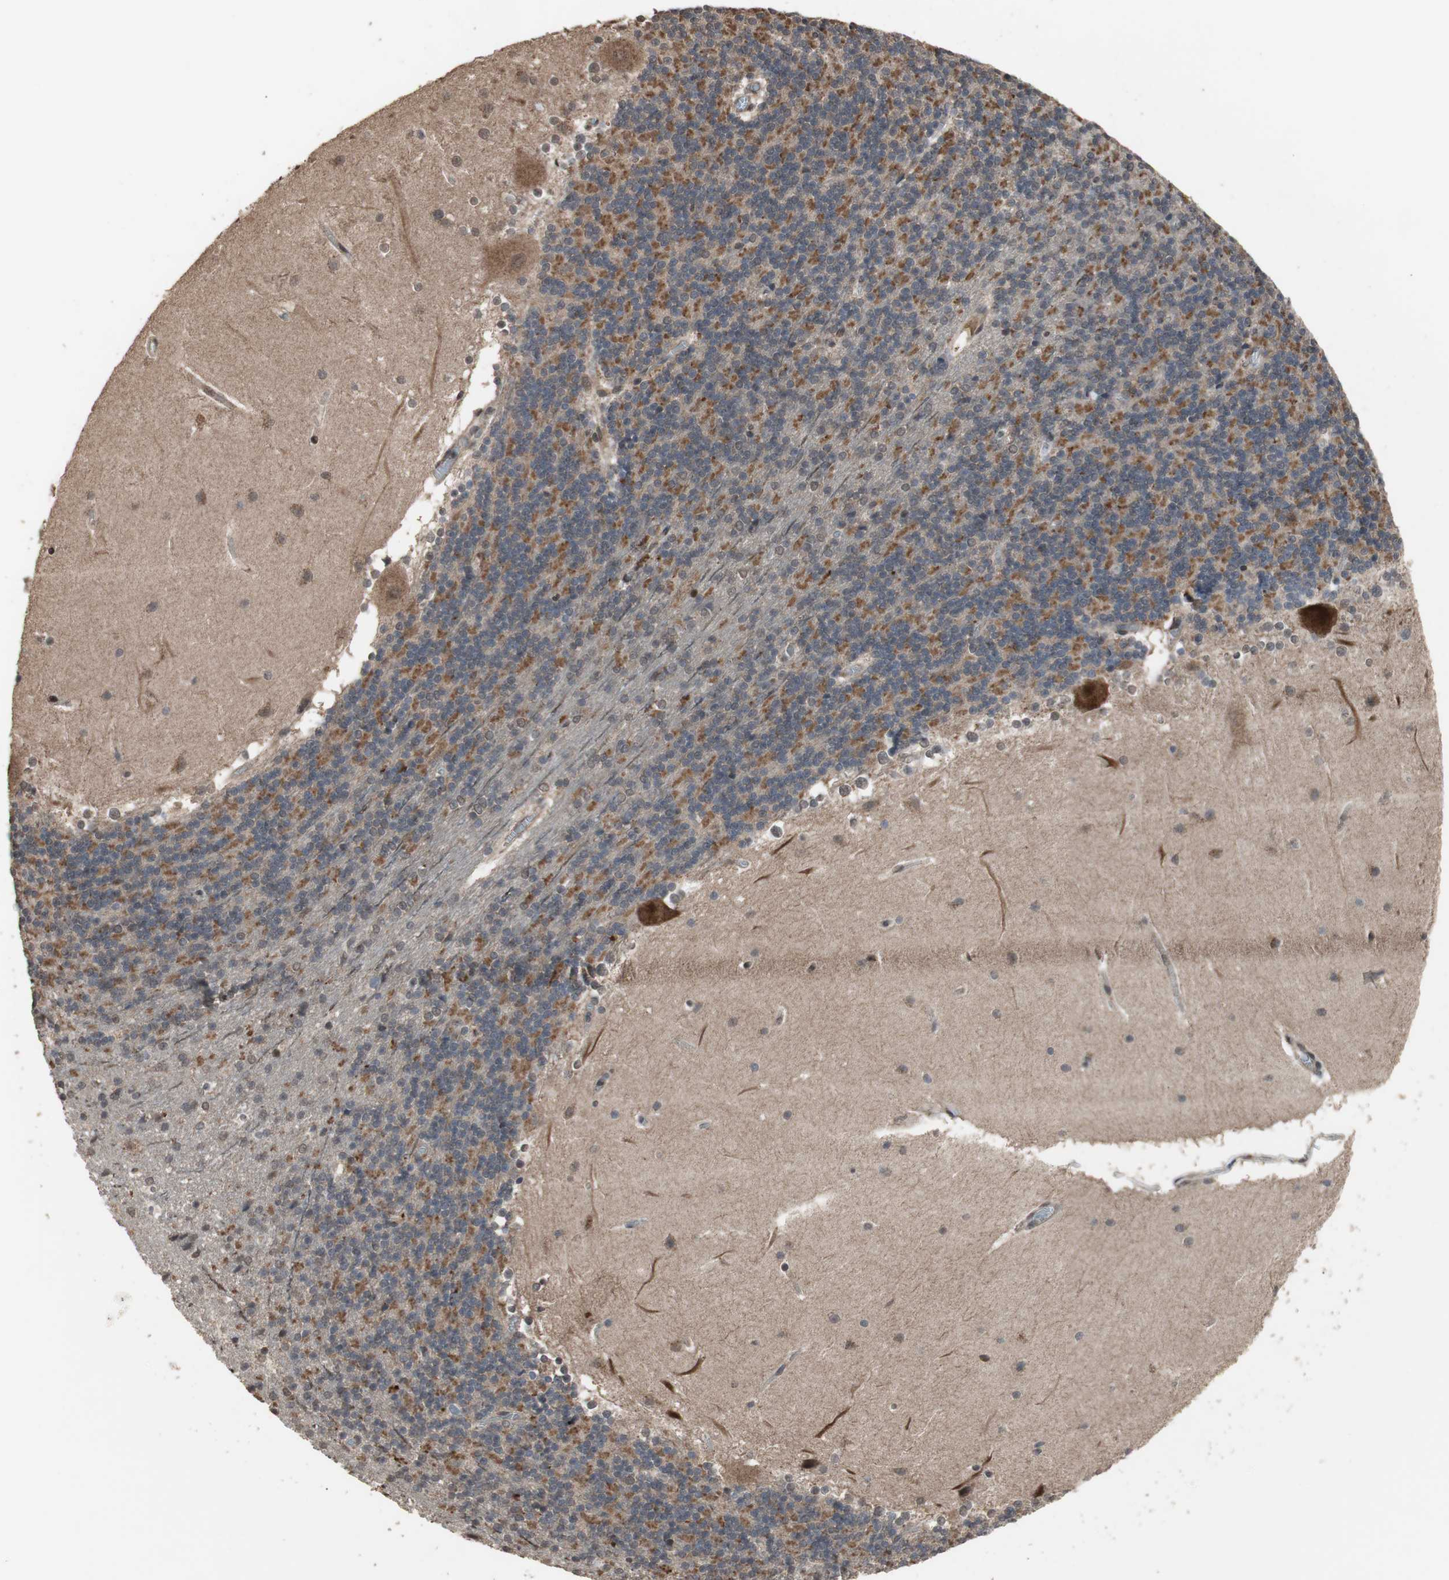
{"staining": {"intensity": "negative", "quantity": "none", "location": "none"}, "tissue": "cerebellum", "cell_type": "Cells in granular layer", "image_type": "normal", "snomed": [{"axis": "morphology", "description": "Normal tissue, NOS"}, {"axis": "topography", "description": "Cerebellum"}], "caption": "A micrograph of cerebellum stained for a protein demonstrates no brown staining in cells in granular layer. (Stains: DAB IHC with hematoxylin counter stain, Microscopy: brightfield microscopy at high magnification).", "gene": "KANSL1", "patient": {"sex": "female", "age": 19}}